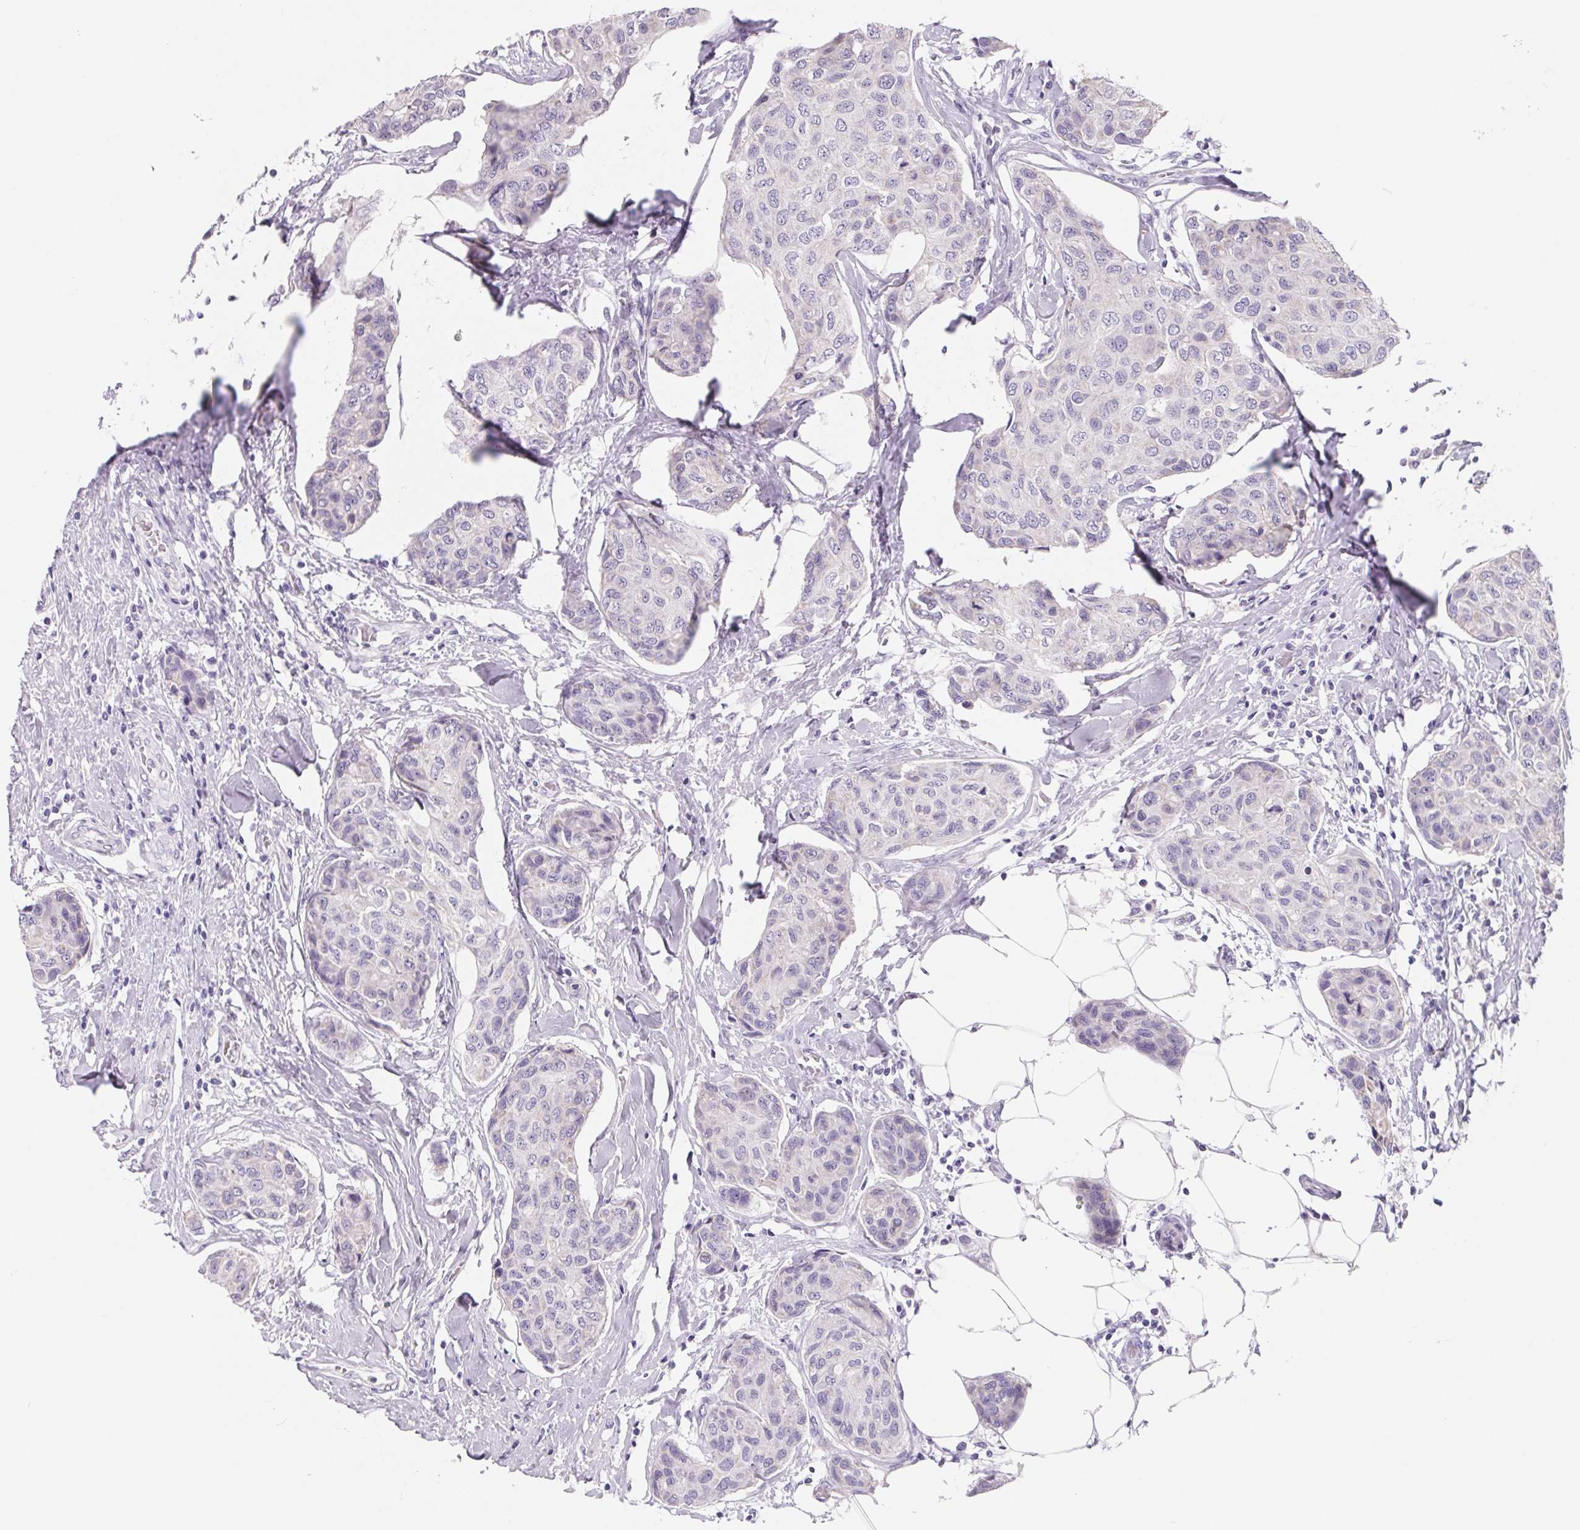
{"staining": {"intensity": "negative", "quantity": "none", "location": "none"}, "tissue": "breast cancer", "cell_type": "Tumor cells", "image_type": "cancer", "snomed": [{"axis": "morphology", "description": "Duct carcinoma"}, {"axis": "topography", "description": "Breast"}], "caption": "The IHC image has no significant positivity in tumor cells of breast invasive ductal carcinoma tissue. The staining is performed using DAB (3,3'-diaminobenzidine) brown chromogen with nuclei counter-stained in using hematoxylin.", "gene": "FDX1", "patient": {"sex": "female", "age": 80}}